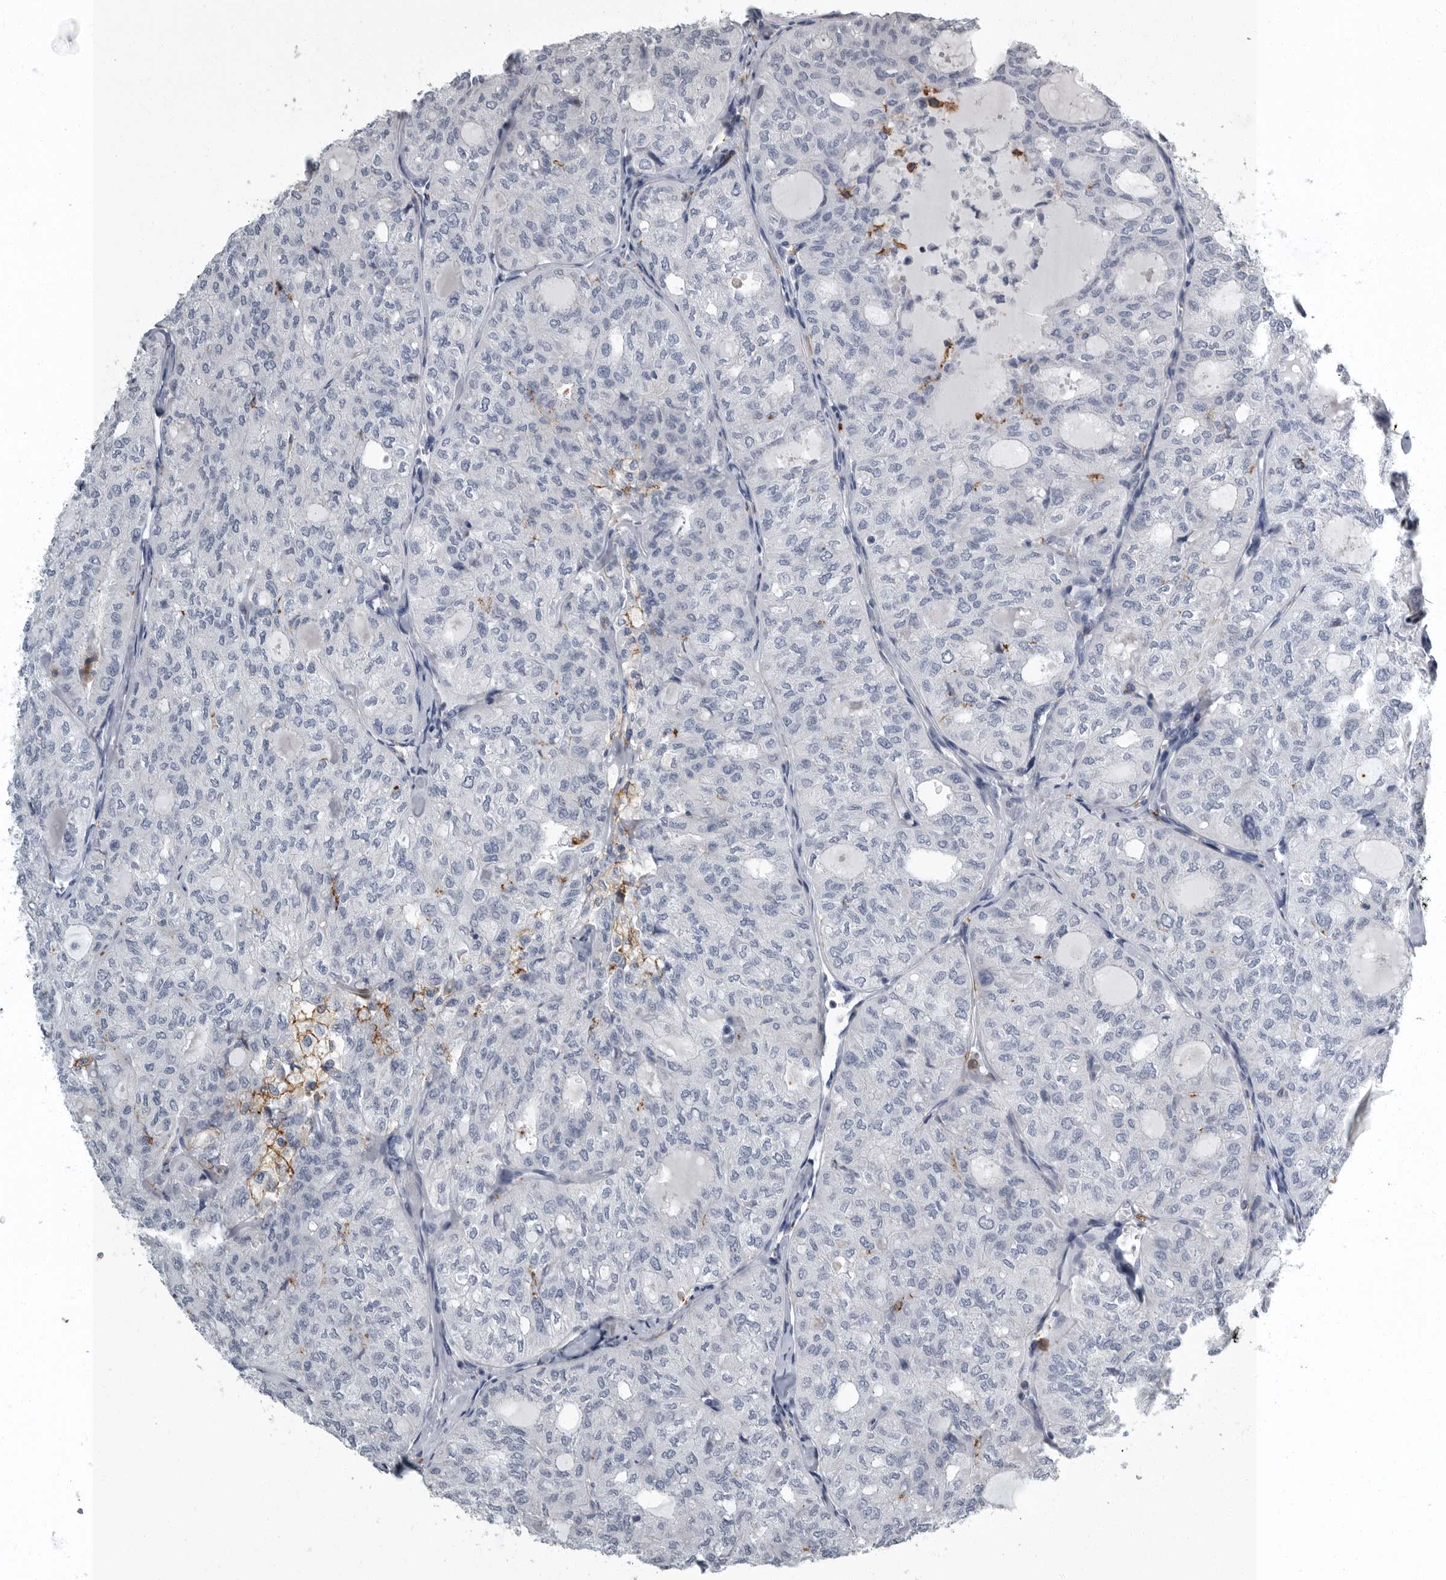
{"staining": {"intensity": "negative", "quantity": "none", "location": "none"}, "tissue": "thyroid cancer", "cell_type": "Tumor cells", "image_type": "cancer", "snomed": [{"axis": "morphology", "description": "Follicular adenoma carcinoma, NOS"}, {"axis": "topography", "description": "Thyroid gland"}], "caption": "A micrograph of human follicular adenoma carcinoma (thyroid) is negative for staining in tumor cells.", "gene": "FCER1G", "patient": {"sex": "male", "age": 75}}